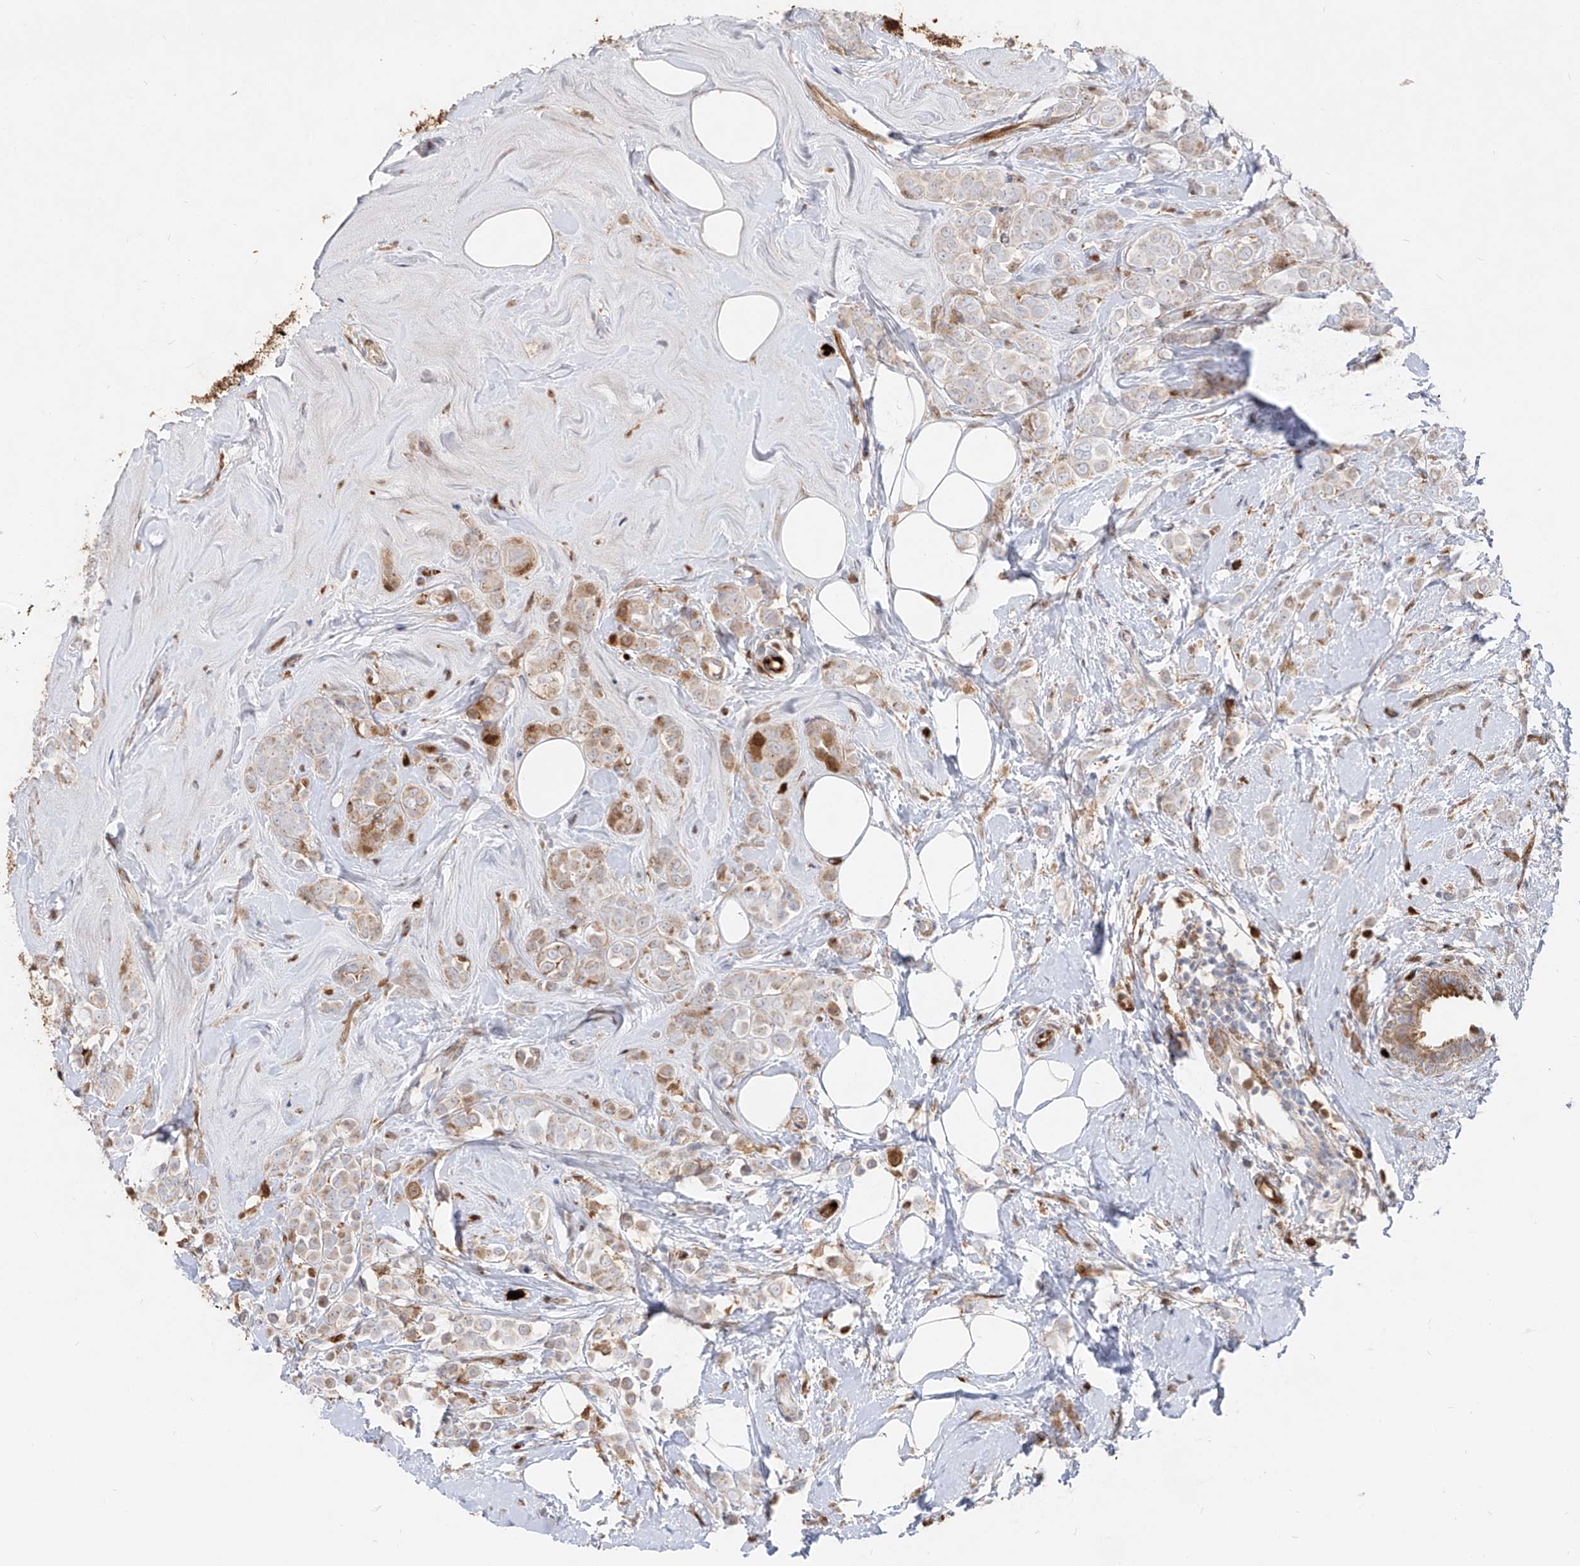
{"staining": {"intensity": "moderate", "quantity": "25%-75%", "location": "cytoplasmic/membranous"}, "tissue": "breast cancer", "cell_type": "Tumor cells", "image_type": "cancer", "snomed": [{"axis": "morphology", "description": "Lobular carcinoma"}, {"axis": "topography", "description": "Breast"}], "caption": "DAB (3,3'-diaminobenzidine) immunohistochemical staining of human lobular carcinoma (breast) exhibits moderate cytoplasmic/membranous protein staining in about 25%-75% of tumor cells. The protein of interest is stained brown, and the nuclei are stained in blue (DAB (3,3'-diaminobenzidine) IHC with brightfield microscopy, high magnification).", "gene": "KYNU", "patient": {"sex": "female", "age": 47}}